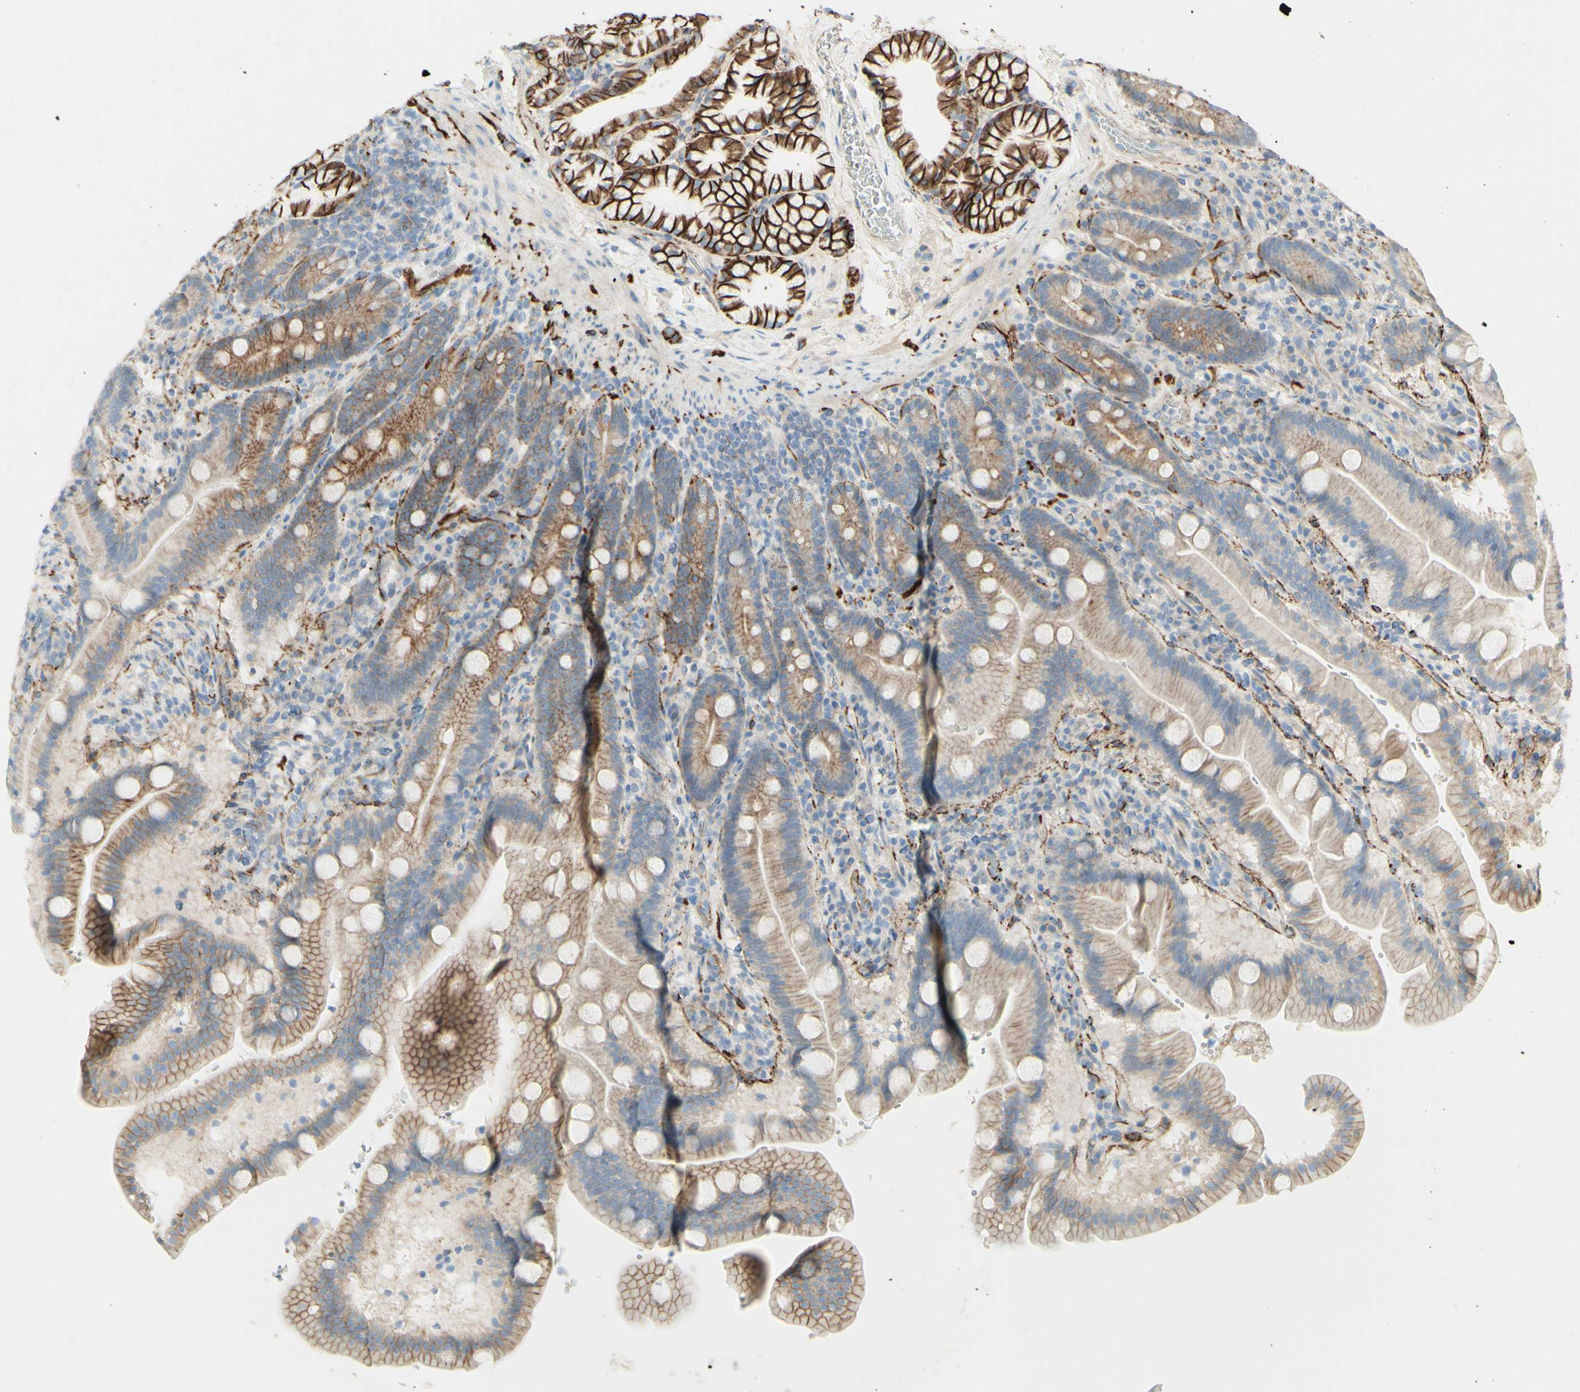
{"staining": {"intensity": "weak", "quantity": "25%-75%", "location": "cytoplasmic/membranous"}, "tissue": "duodenum", "cell_type": "Glandular cells", "image_type": "normal", "snomed": [{"axis": "morphology", "description": "Normal tissue, NOS"}, {"axis": "topography", "description": "Duodenum"}], "caption": "Protein positivity by immunohistochemistry (IHC) exhibits weak cytoplasmic/membranous expression in approximately 25%-75% of glandular cells in unremarkable duodenum. (DAB (3,3'-diaminobenzidine) IHC with brightfield microscopy, high magnification).", "gene": "ALCAM", "patient": {"sex": "male", "age": 54}}